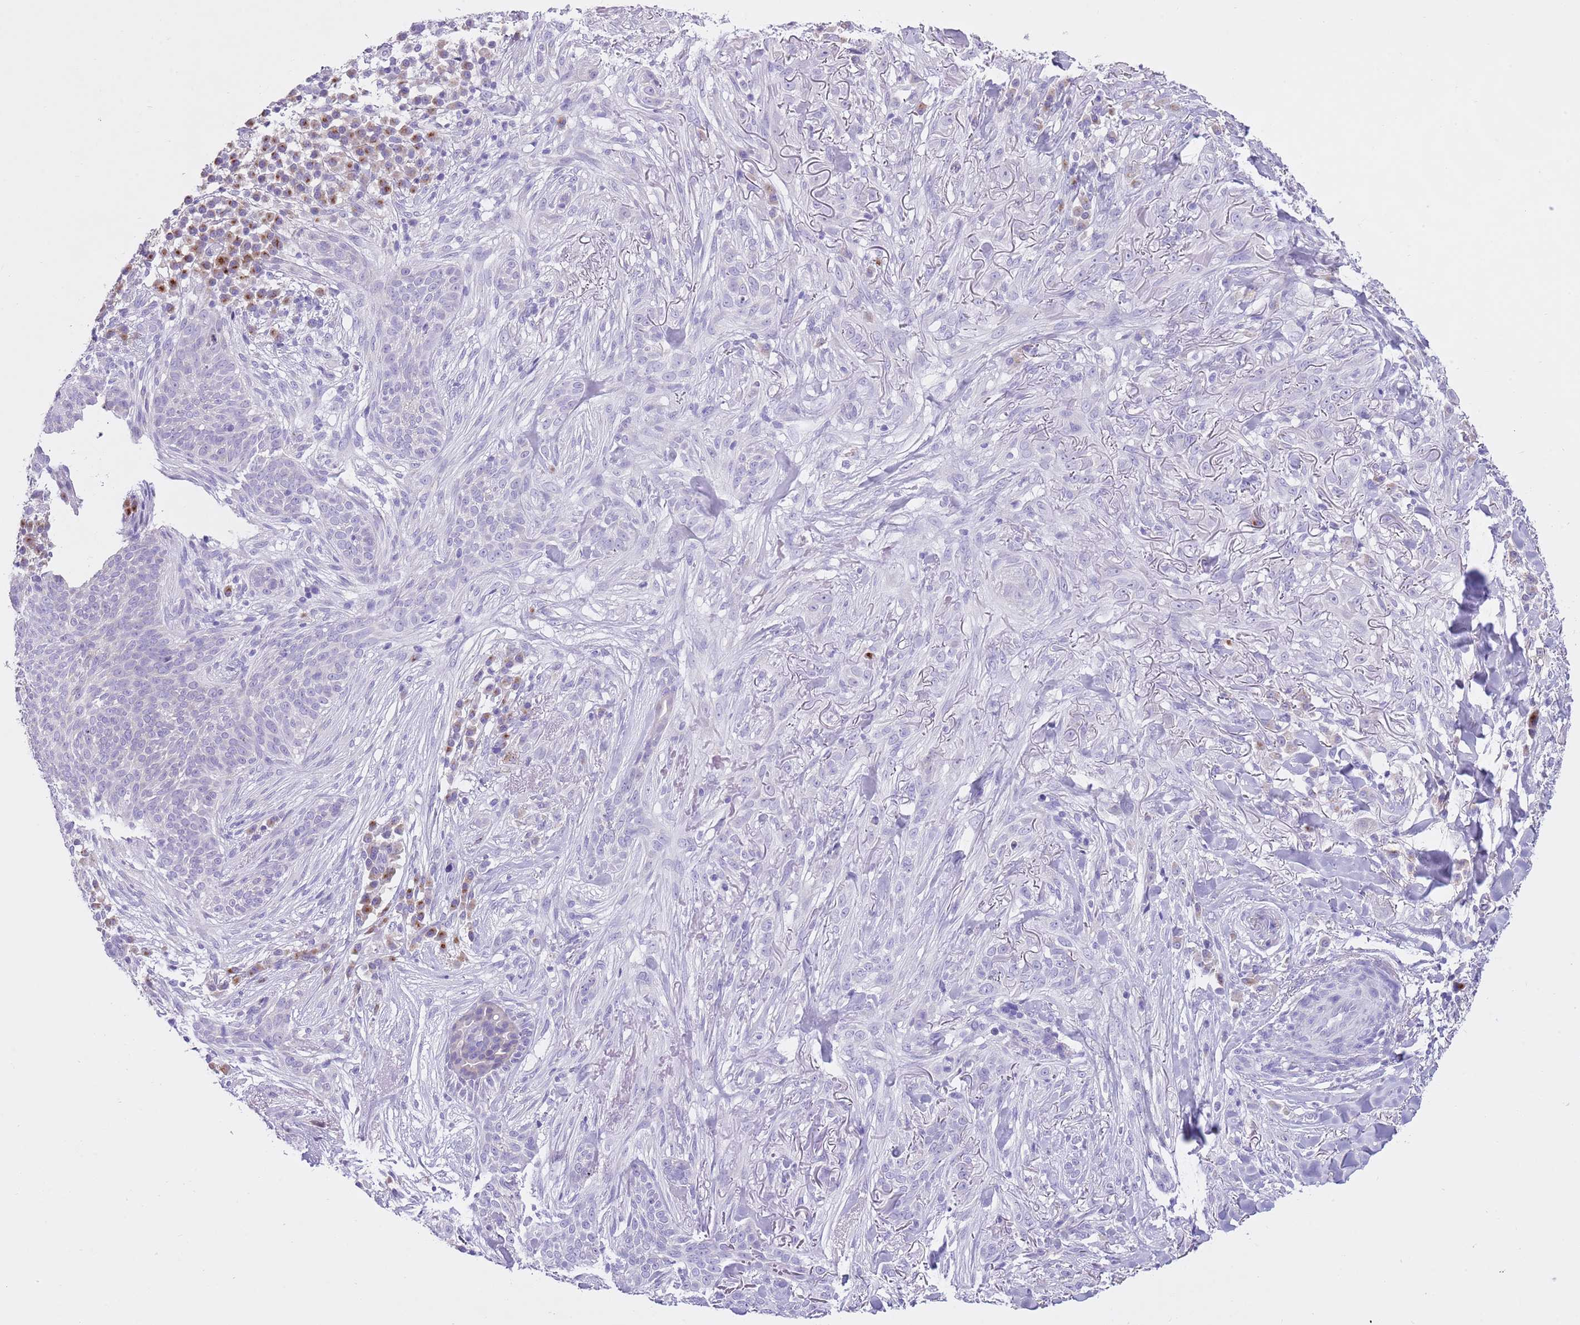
{"staining": {"intensity": "negative", "quantity": "none", "location": "none"}, "tissue": "skin cancer", "cell_type": "Tumor cells", "image_type": "cancer", "snomed": [{"axis": "morphology", "description": "Basal cell carcinoma"}, {"axis": "topography", "description": "Skin"}], "caption": "Immunohistochemical staining of human skin cancer (basal cell carcinoma) reveals no significant staining in tumor cells.", "gene": "CLEC2A", "patient": {"sex": "male", "age": 72}}